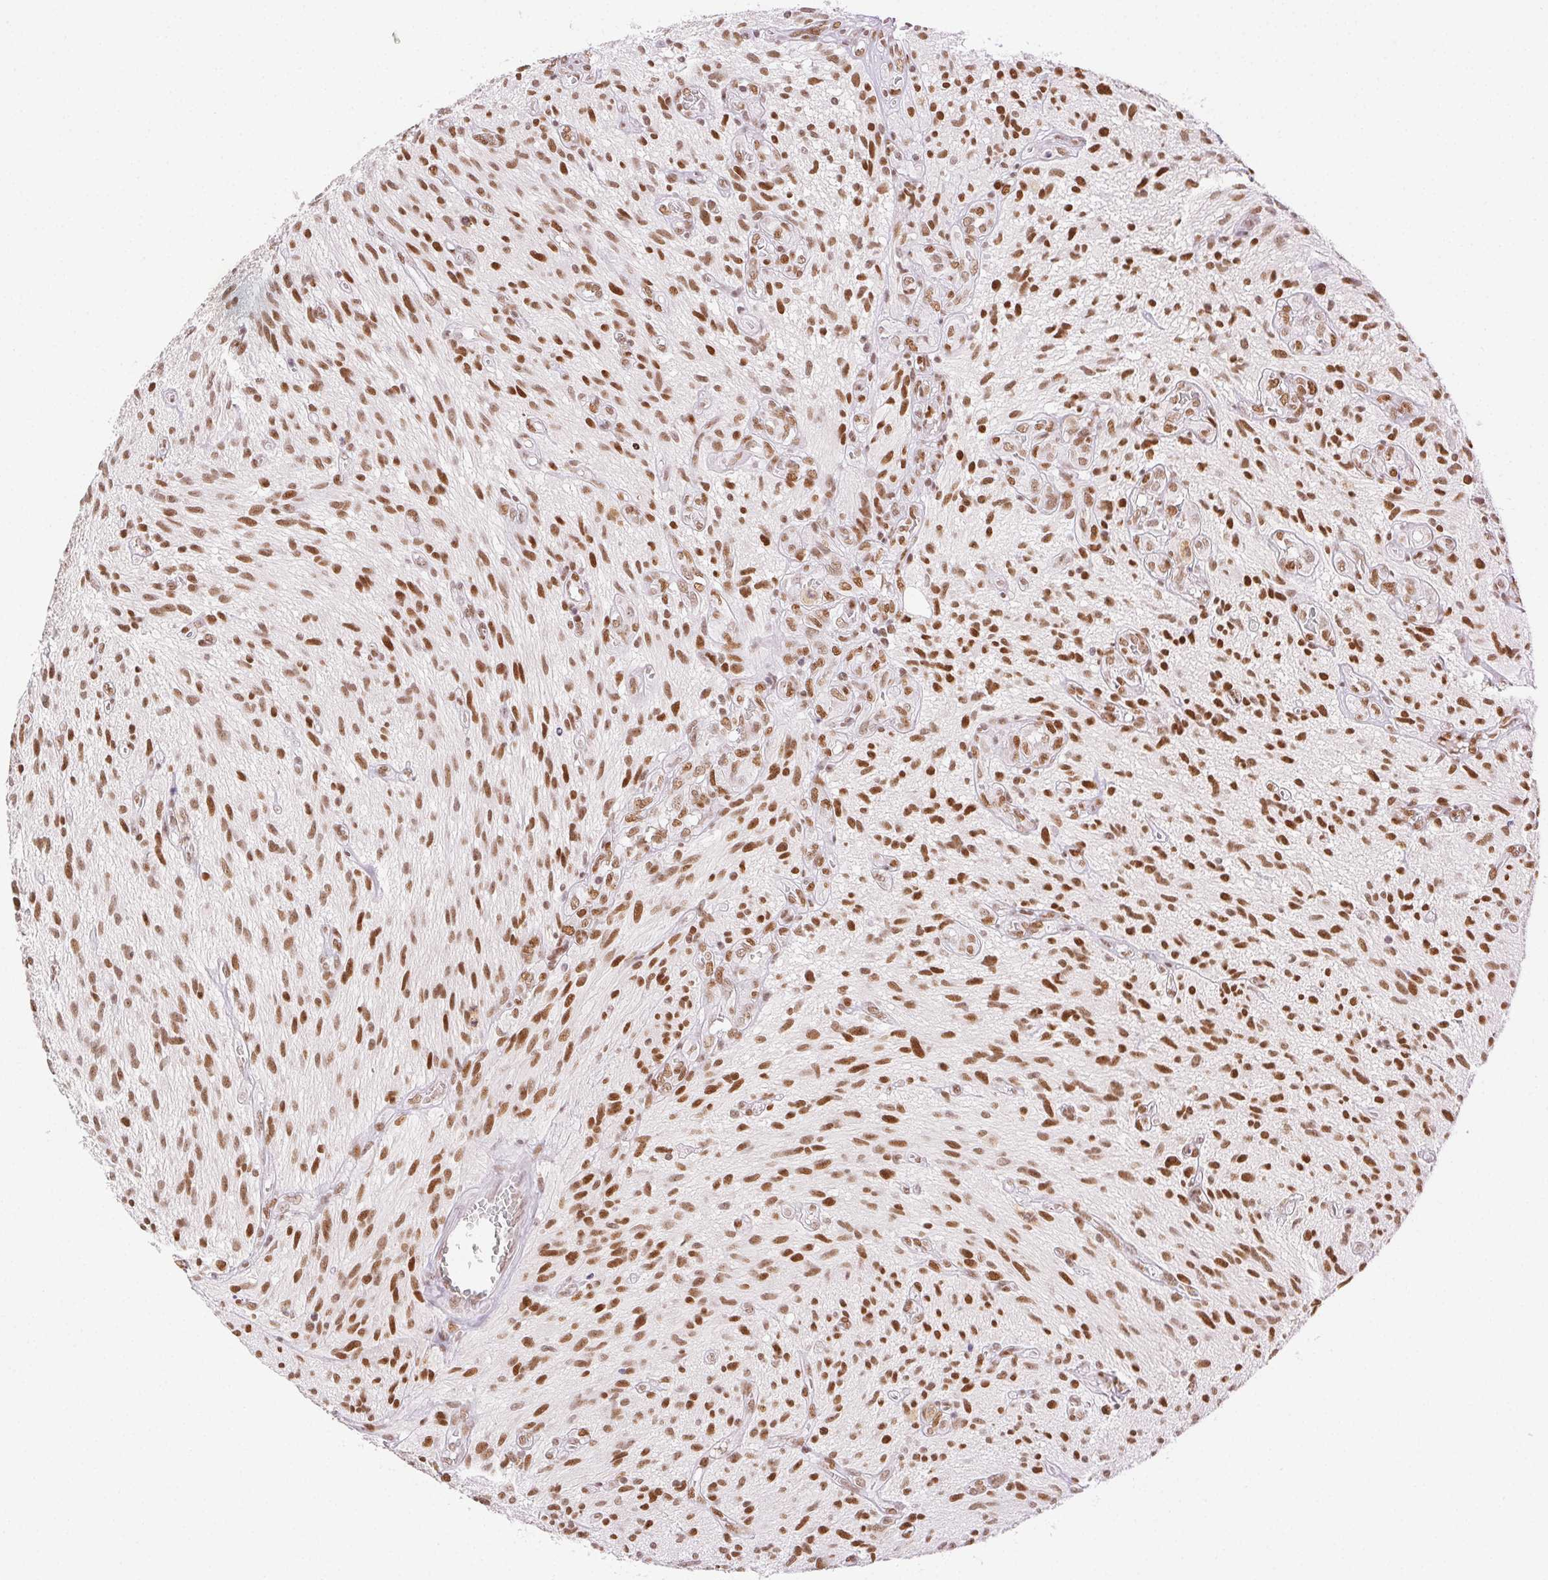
{"staining": {"intensity": "moderate", "quantity": ">75%", "location": "nuclear"}, "tissue": "glioma", "cell_type": "Tumor cells", "image_type": "cancer", "snomed": [{"axis": "morphology", "description": "Glioma, malignant, High grade"}, {"axis": "topography", "description": "Brain"}], "caption": "A photomicrograph of glioma stained for a protein exhibits moderate nuclear brown staining in tumor cells.", "gene": "H2AZ2", "patient": {"sex": "male", "age": 75}}